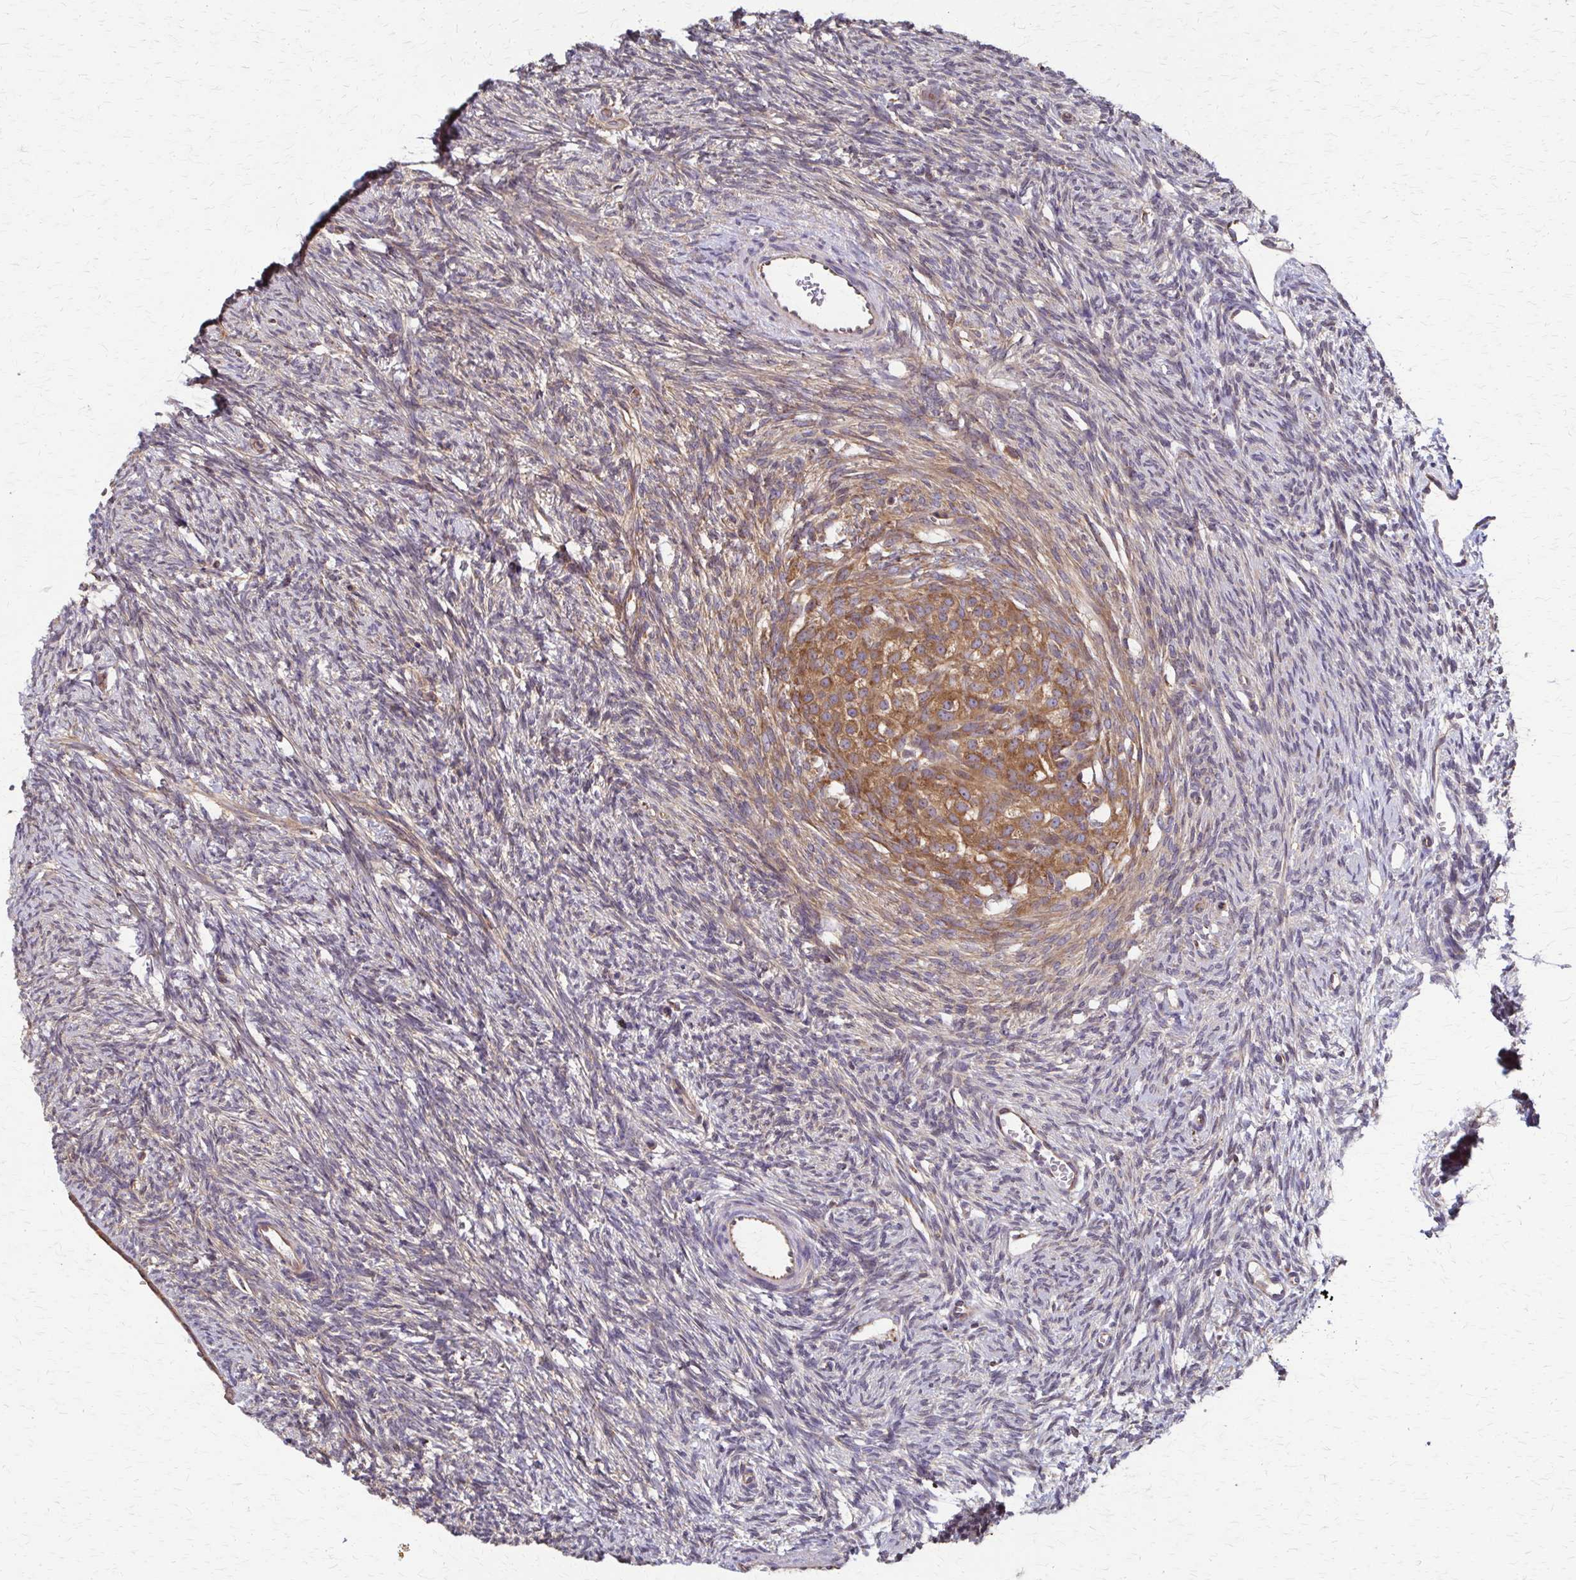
{"staining": {"intensity": "moderate", "quantity": "25%-75%", "location": "cytoplasmic/membranous"}, "tissue": "ovary", "cell_type": "Follicle cells", "image_type": "normal", "snomed": [{"axis": "morphology", "description": "Normal tissue, NOS"}, {"axis": "topography", "description": "Ovary"}], "caption": "A histopathology image of human ovary stained for a protein displays moderate cytoplasmic/membranous brown staining in follicle cells.", "gene": "EEF2", "patient": {"sex": "female", "age": 33}}